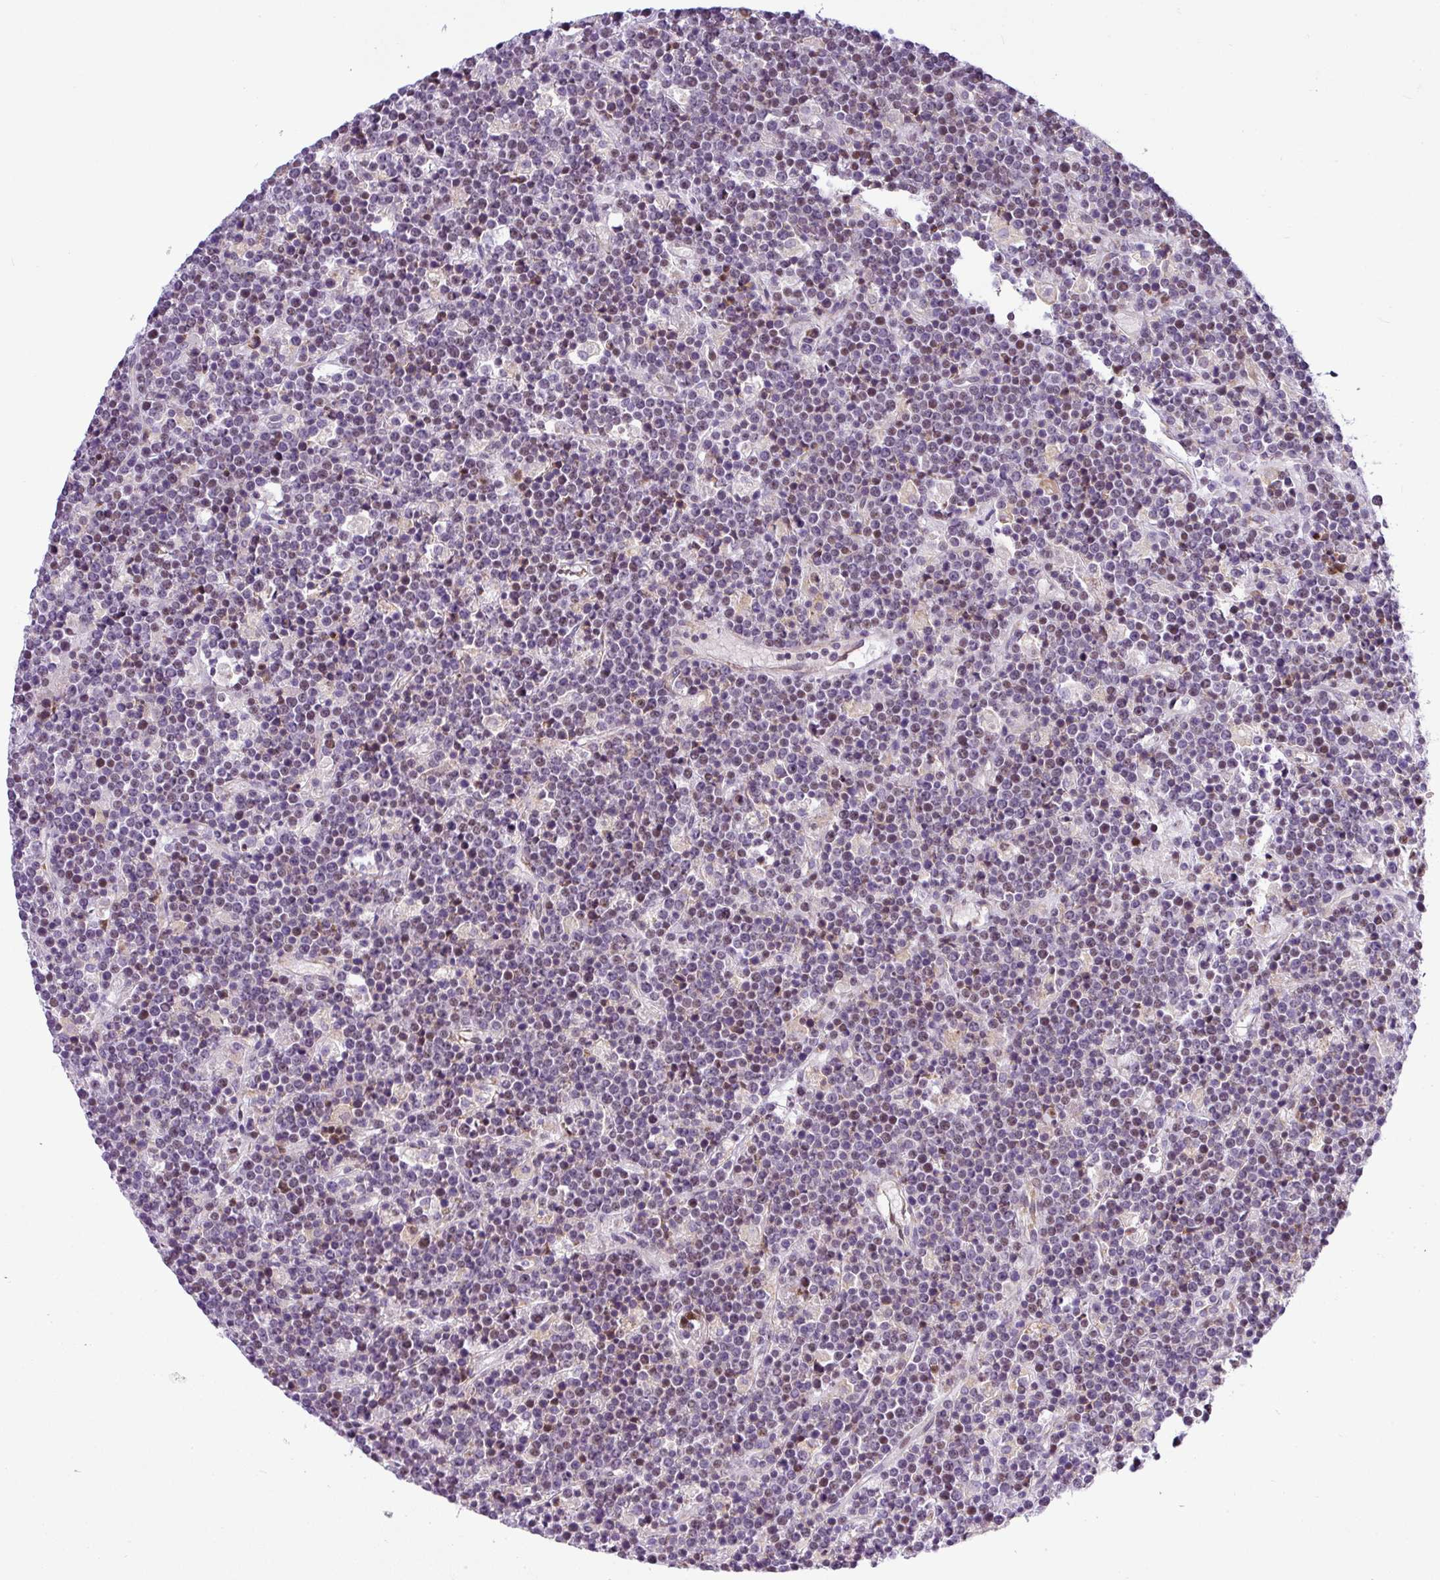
{"staining": {"intensity": "weak", "quantity": "<25%", "location": "nuclear"}, "tissue": "lymphoma", "cell_type": "Tumor cells", "image_type": "cancer", "snomed": [{"axis": "morphology", "description": "Malignant lymphoma, non-Hodgkin's type, High grade"}, {"axis": "topography", "description": "Ovary"}], "caption": "Immunohistochemistry histopathology image of neoplastic tissue: human malignant lymphoma, non-Hodgkin's type (high-grade) stained with DAB reveals no significant protein staining in tumor cells. (Brightfield microscopy of DAB immunohistochemistry (IHC) at high magnification).", "gene": "NDUFB2", "patient": {"sex": "female", "age": 56}}